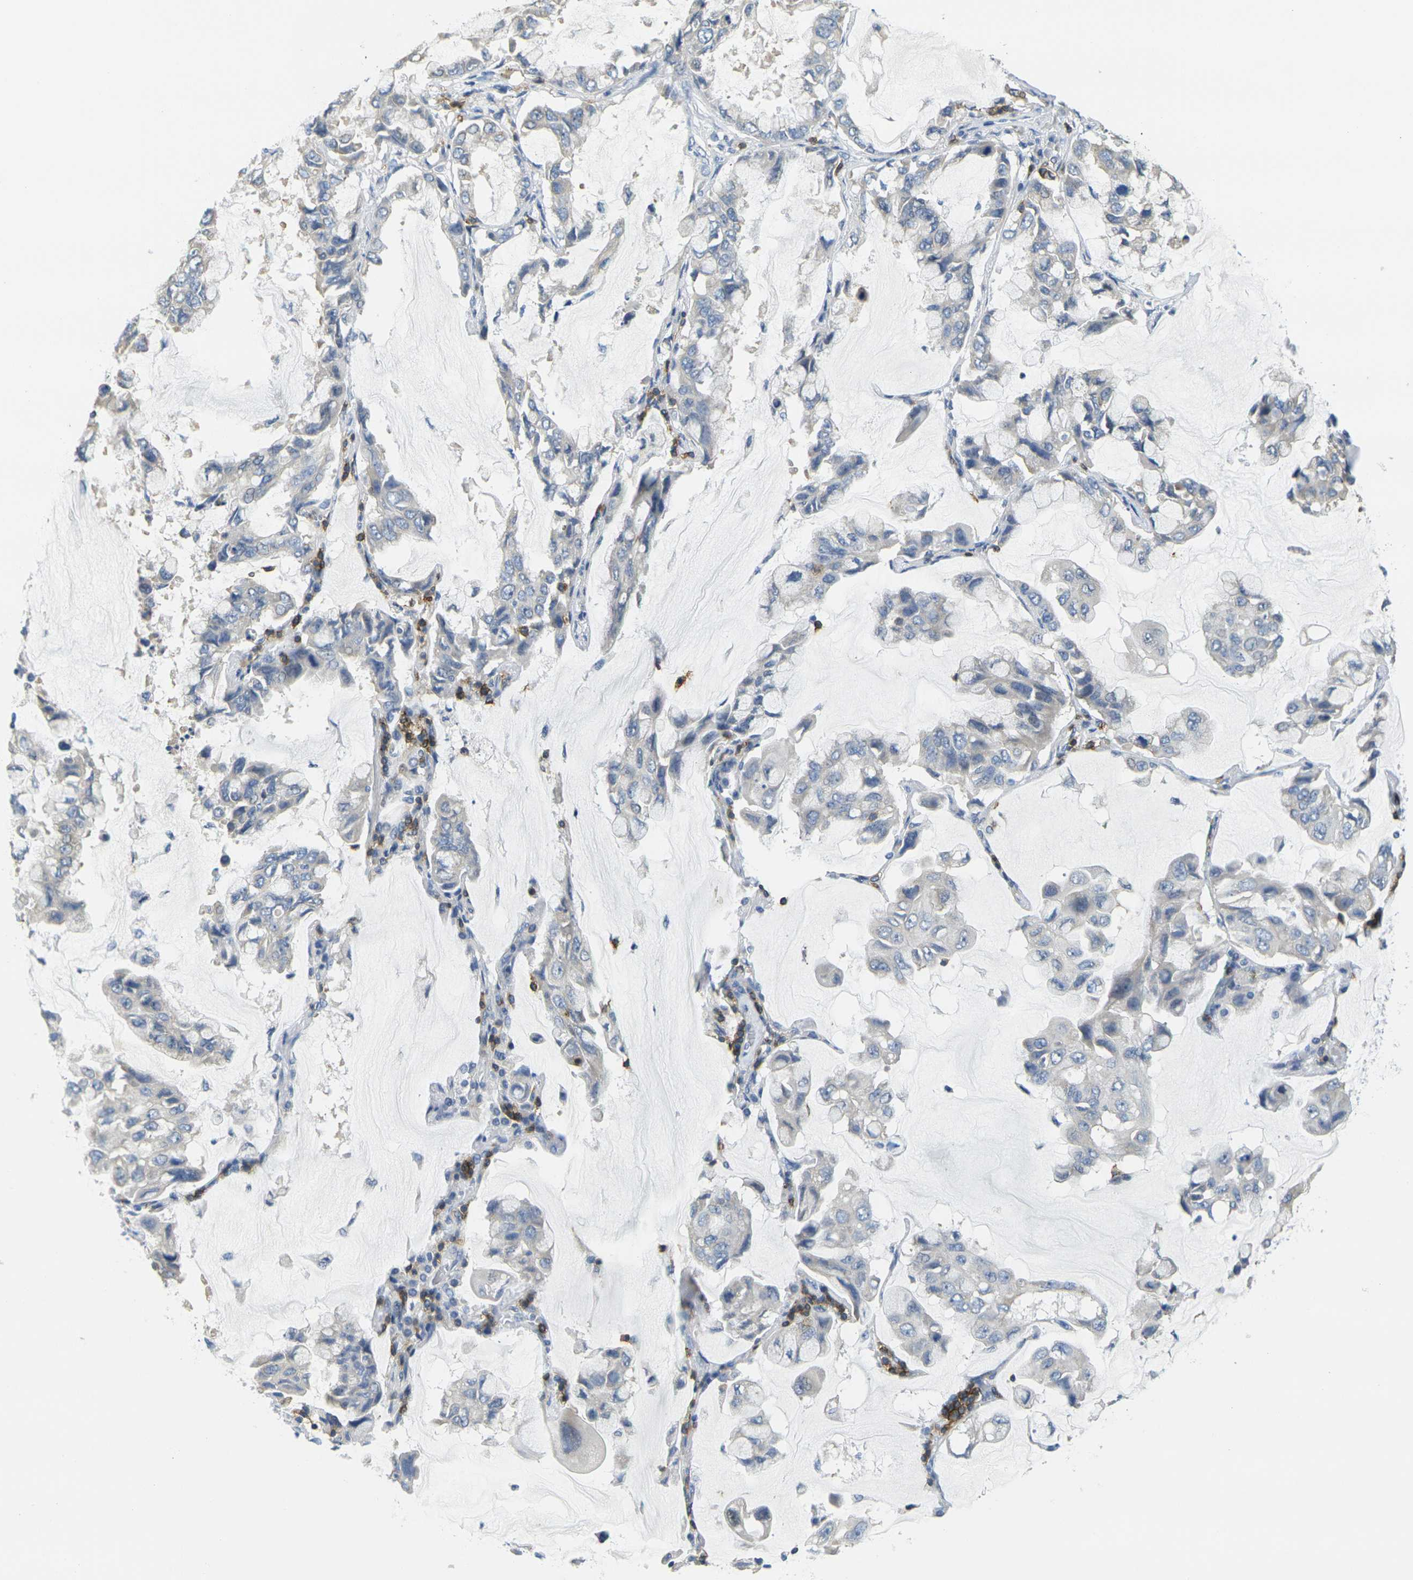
{"staining": {"intensity": "negative", "quantity": "none", "location": "none"}, "tissue": "lung cancer", "cell_type": "Tumor cells", "image_type": "cancer", "snomed": [{"axis": "morphology", "description": "Adenocarcinoma, NOS"}, {"axis": "topography", "description": "Lung"}], "caption": "Immunohistochemistry (IHC) of adenocarcinoma (lung) demonstrates no positivity in tumor cells.", "gene": "CD3D", "patient": {"sex": "male", "age": 64}}